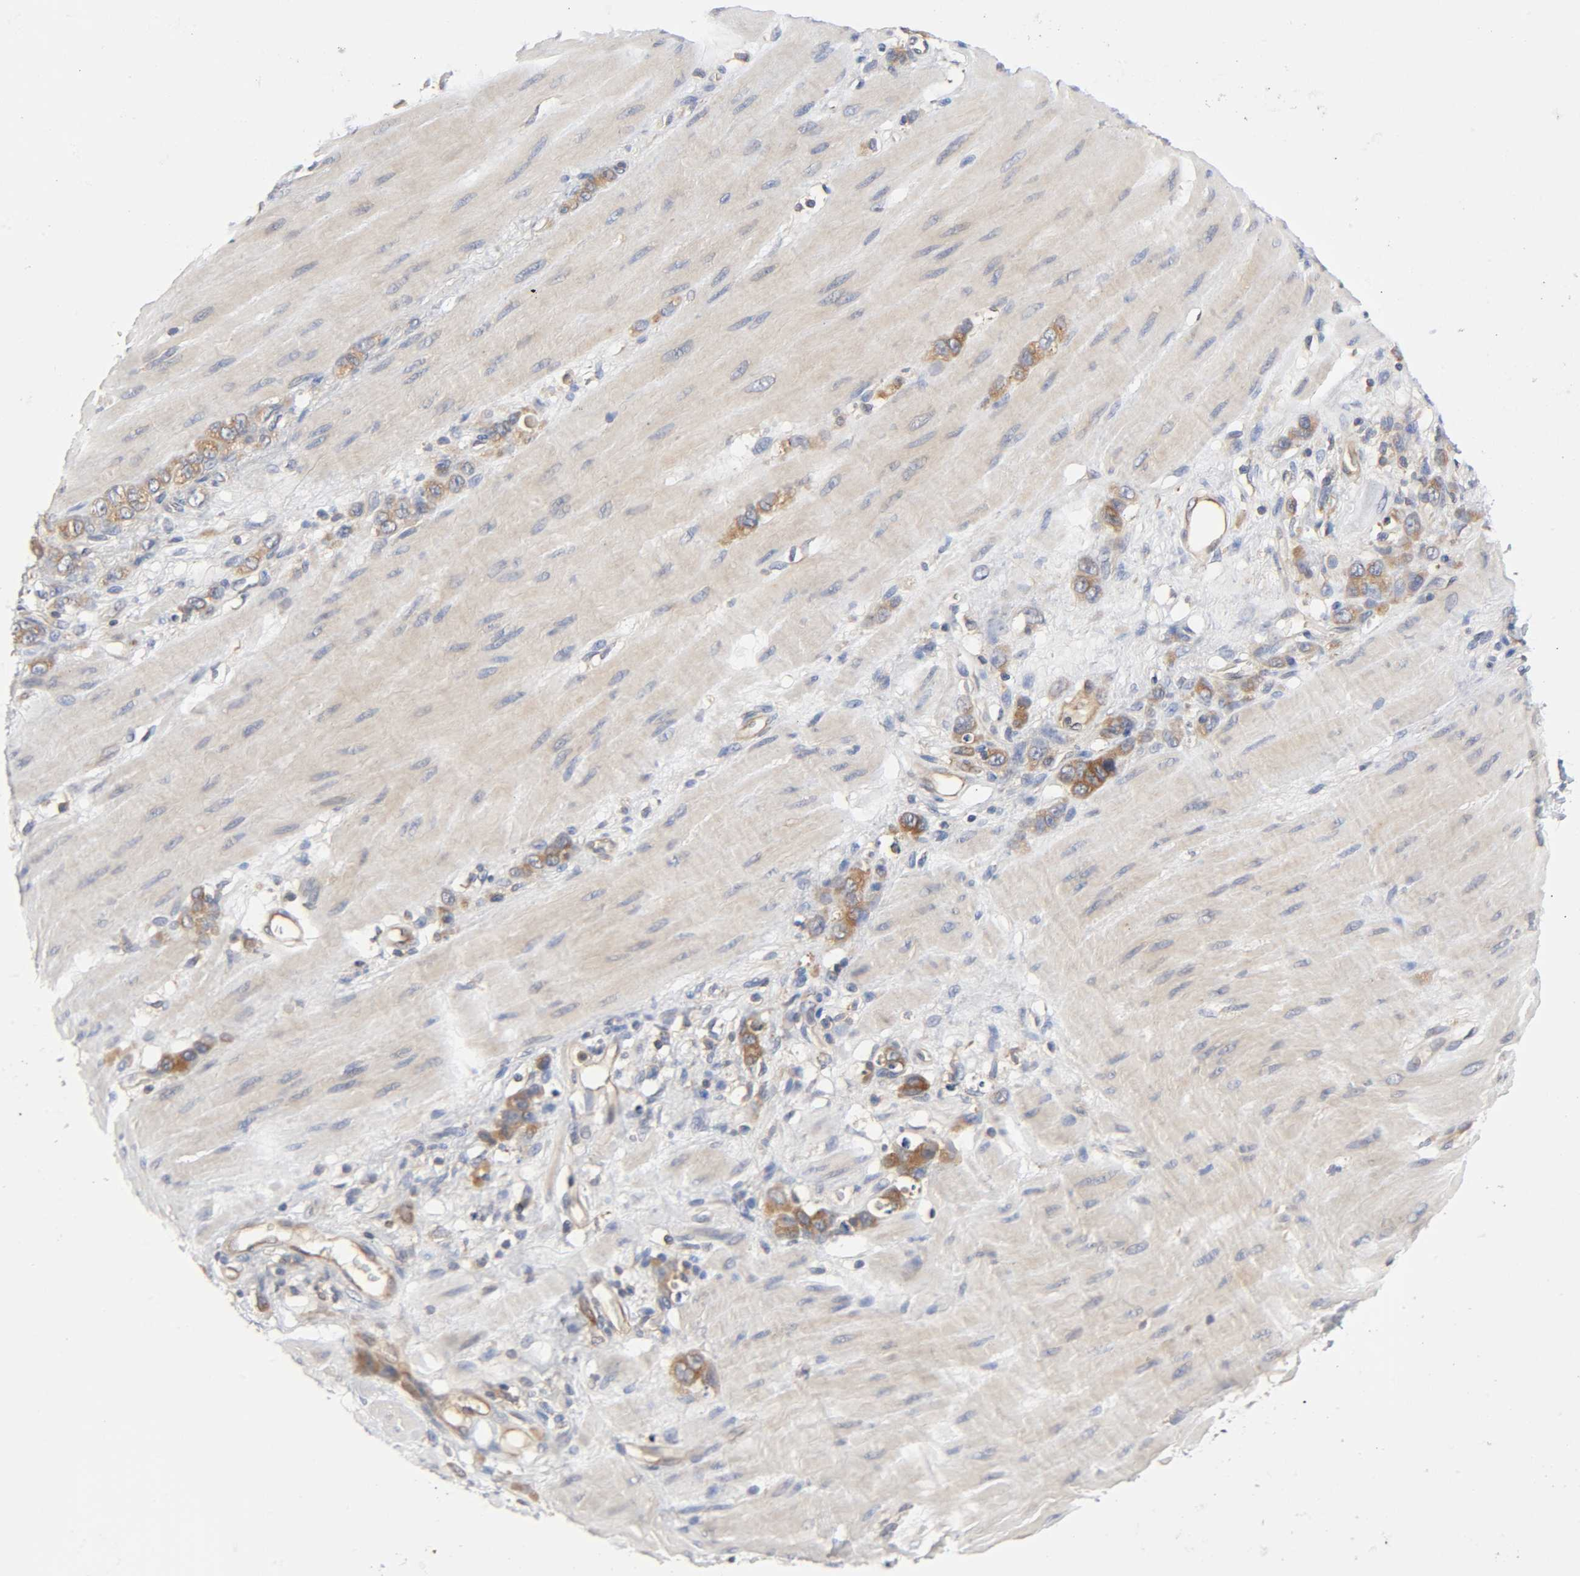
{"staining": {"intensity": "moderate", "quantity": ">75%", "location": "cytoplasmic/membranous"}, "tissue": "stomach cancer", "cell_type": "Tumor cells", "image_type": "cancer", "snomed": [{"axis": "morphology", "description": "Adenocarcinoma, NOS"}, {"axis": "topography", "description": "Stomach"}], "caption": "Stomach cancer (adenocarcinoma) stained for a protein demonstrates moderate cytoplasmic/membranous positivity in tumor cells. The protein is shown in brown color, while the nuclei are stained blue.", "gene": "PRKAB1", "patient": {"sex": "male", "age": 82}}